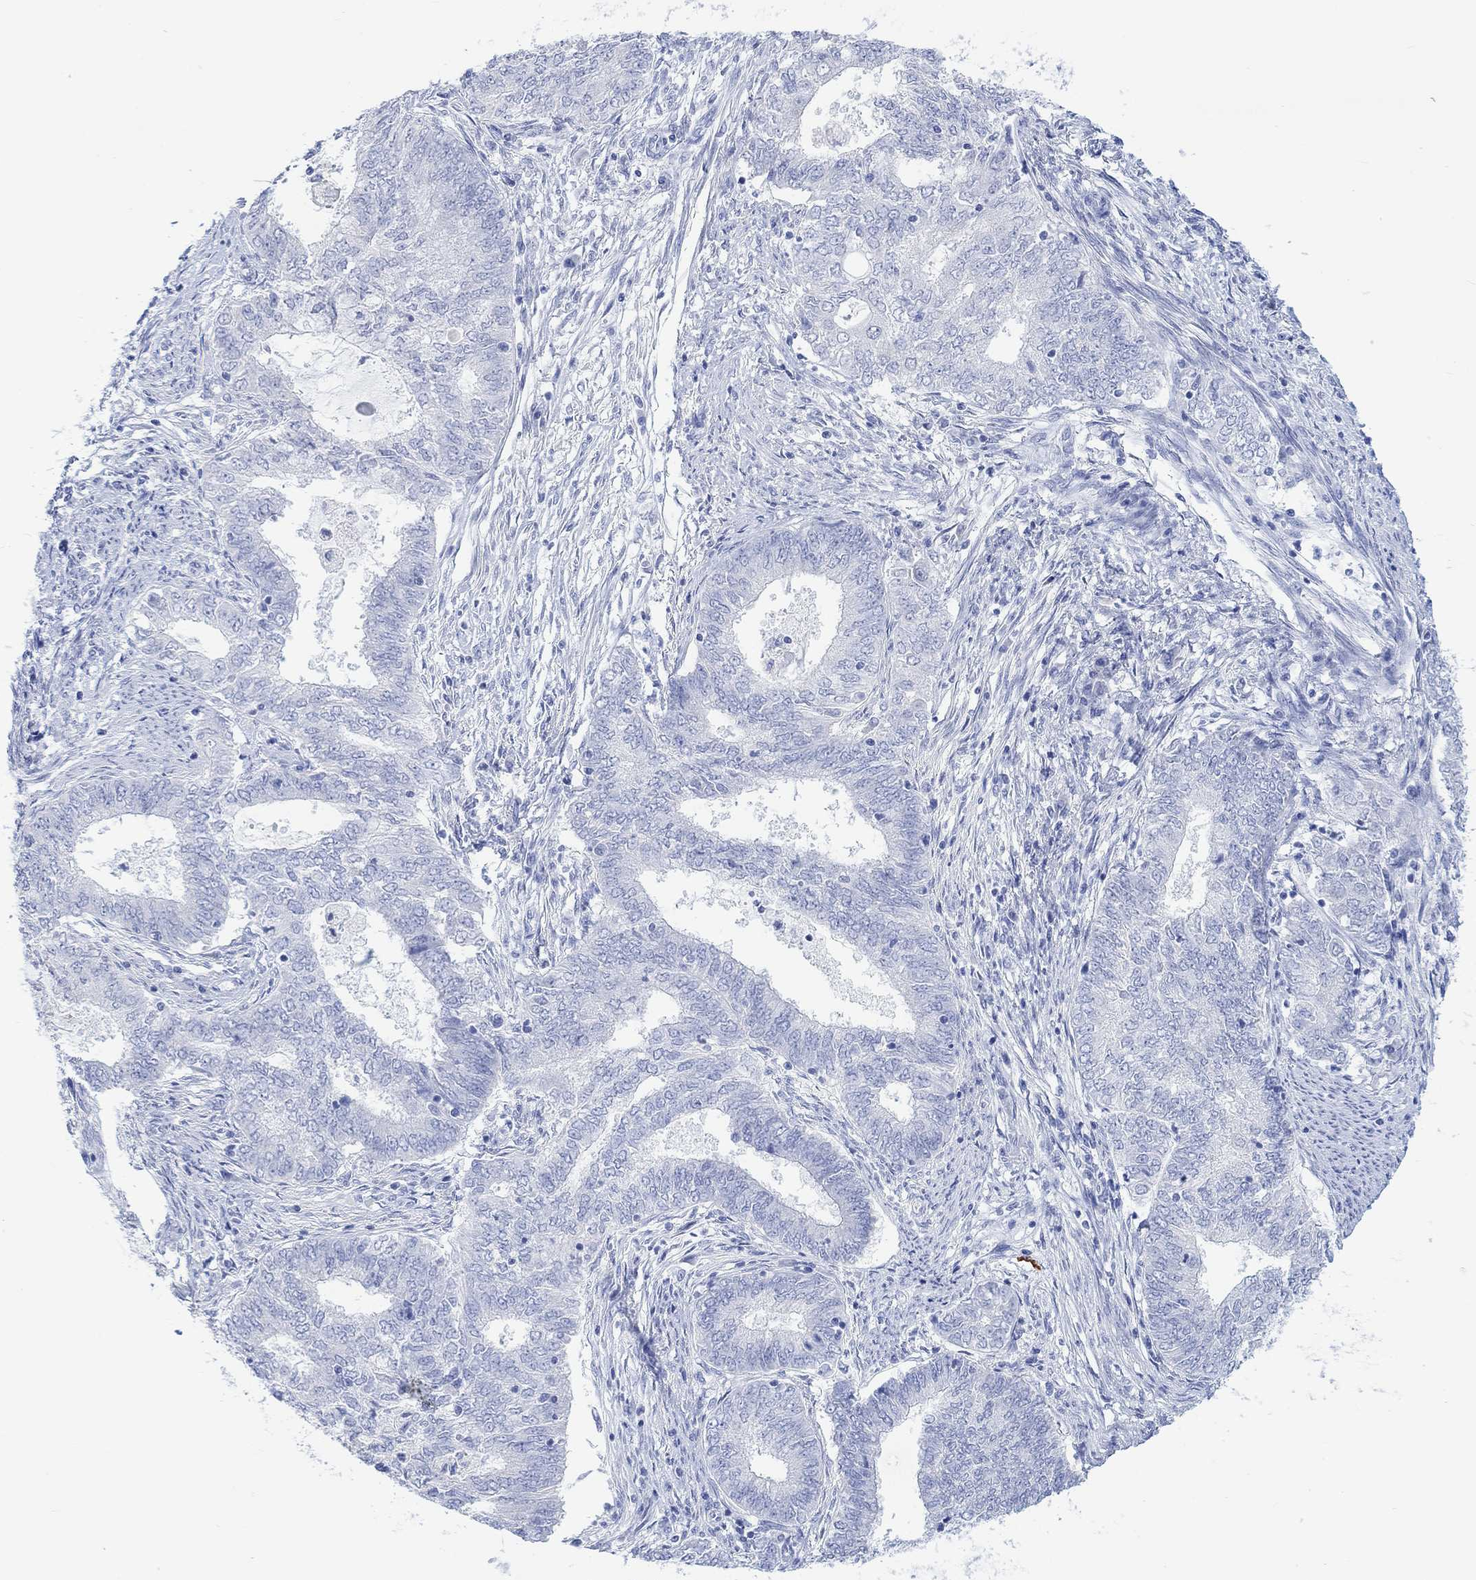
{"staining": {"intensity": "negative", "quantity": "none", "location": "none"}, "tissue": "endometrial cancer", "cell_type": "Tumor cells", "image_type": "cancer", "snomed": [{"axis": "morphology", "description": "Adenocarcinoma, NOS"}, {"axis": "topography", "description": "Endometrium"}], "caption": "Immunohistochemistry (IHC) of endometrial adenocarcinoma shows no expression in tumor cells. (DAB (3,3'-diaminobenzidine) immunohistochemistry, high magnification).", "gene": "CALCA", "patient": {"sex": "female", "age": 62}}